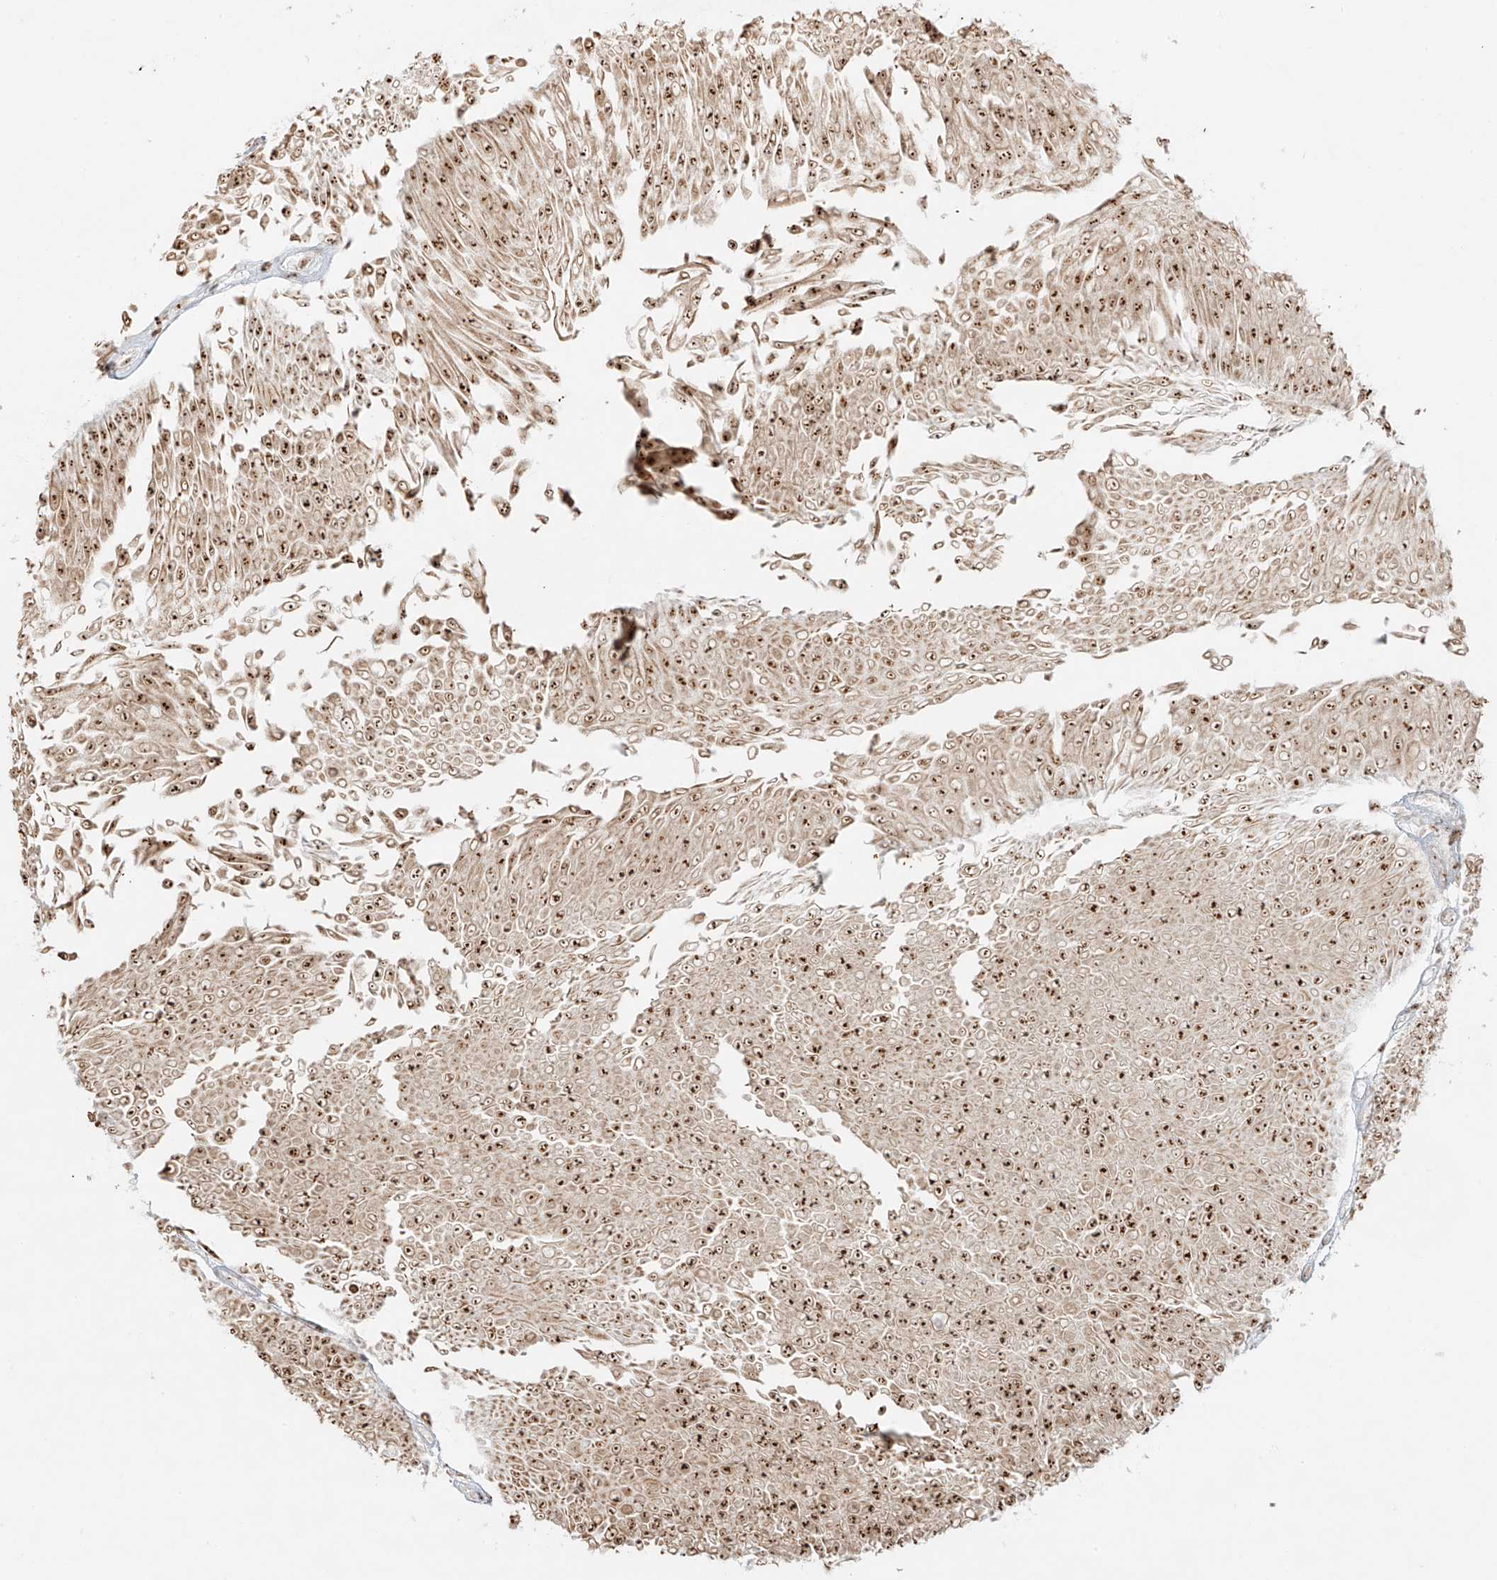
{"staining": {"intensity": "strong", "quantity": ">75%", "location": "nuclear"}, "tissue": "urothelial cancer", "cell_type": "Tumor cells", "image_type": "cancer", "snomed": [{"axis": "morphology", "description": "Urothelial carcinoma, Low grade"}, {"axis": "topography", "description": "Urinary bladder"}], "caption": "Immunohistochemical staining of human low-grade urothelial carcinoma reveals high levels of strong nuclear protein positivity in approximately >75% of tumor cells.", "gene": "ZNF512", "patient": {"sex": "male", "age": 67}}